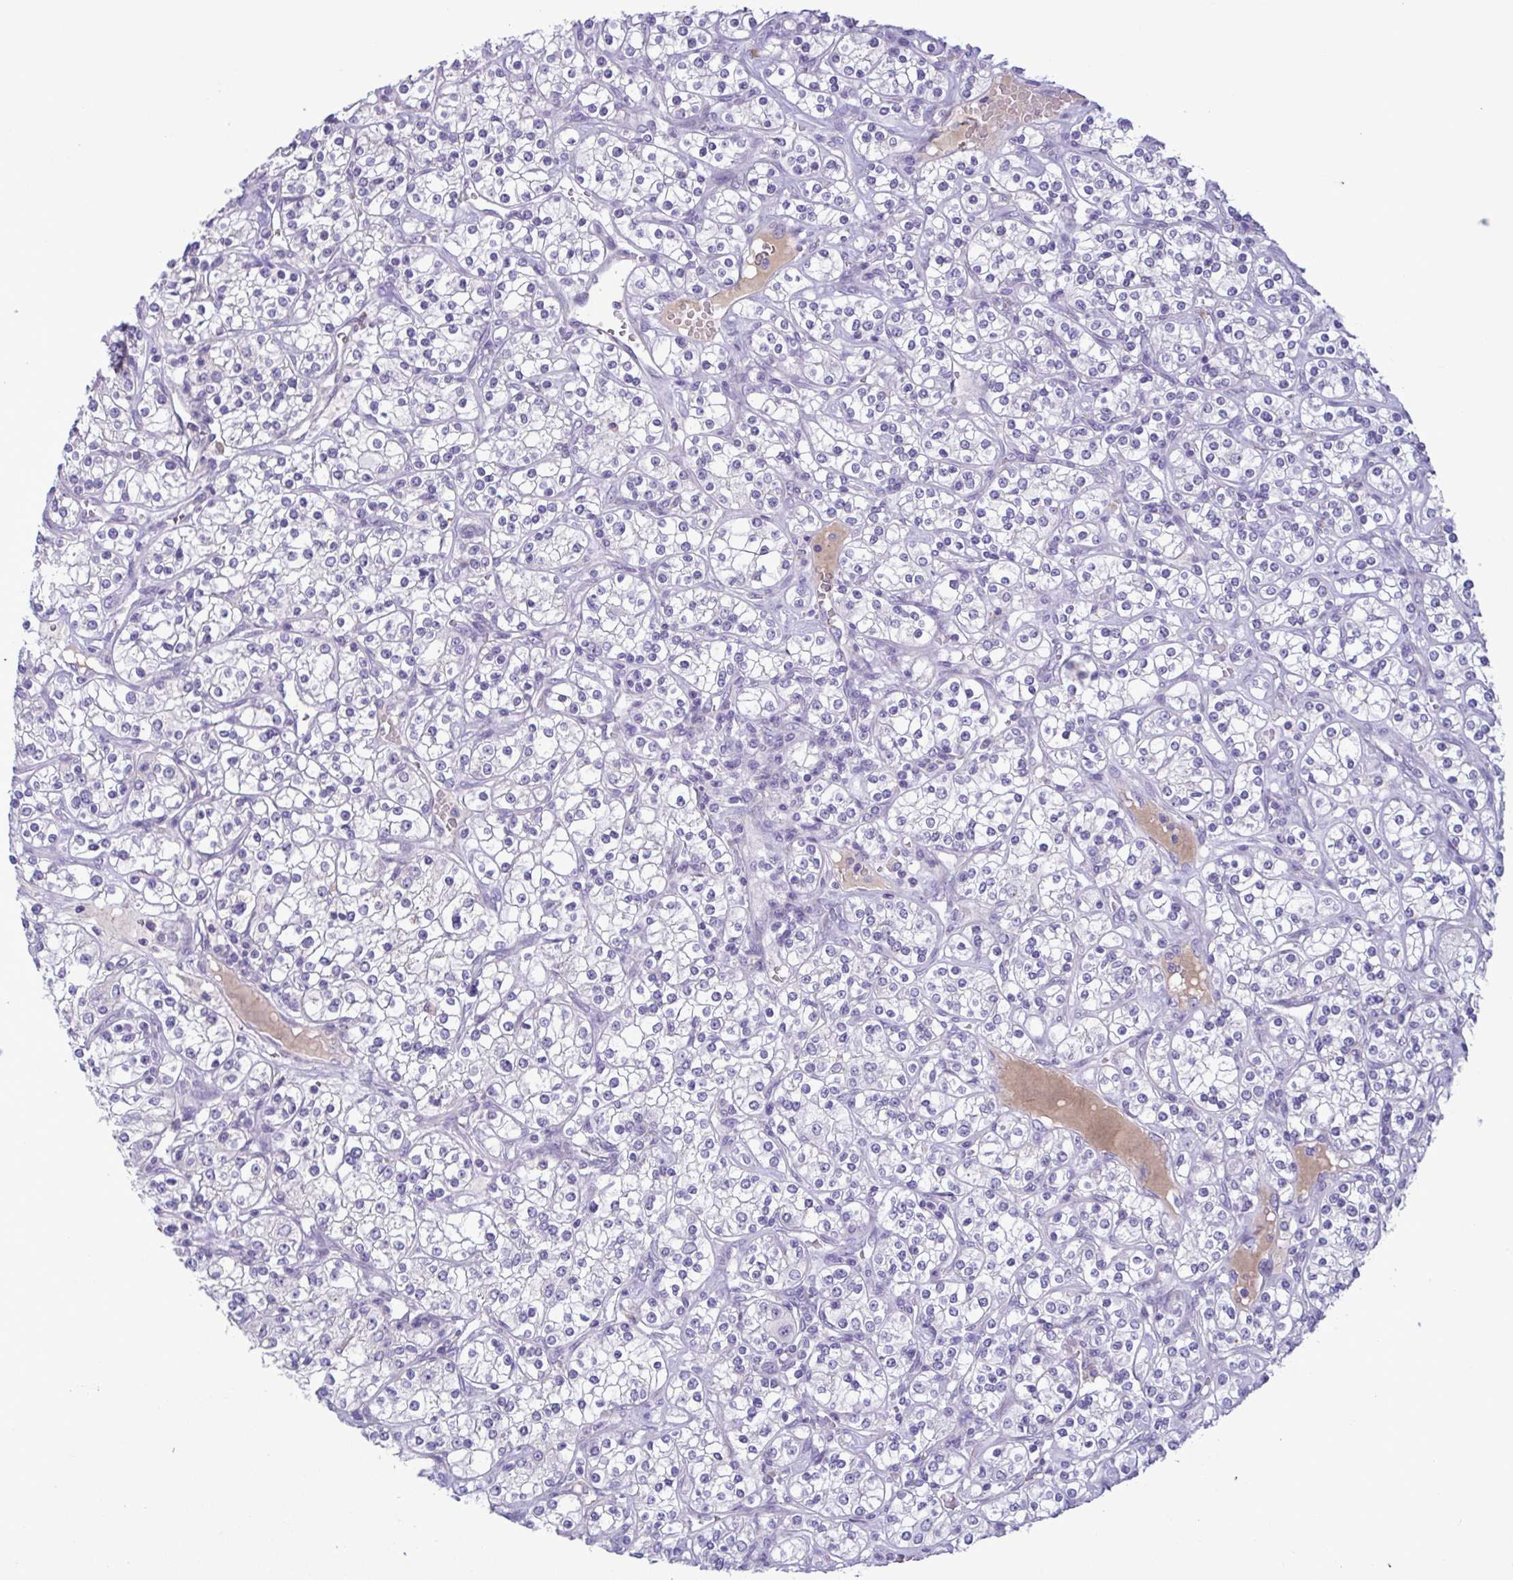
{"staining": {"intensity": "negative", "quantity": "none", "location": "none"}, "tissue": "renal cancer", "cell_type": "Tumor cells", "image_type": "cancer", "snomed": [{"axis": "morphology", "description": "Adenocarcinoma, NOS"}, {"axis": "topography", "description": "Kidney"}], "caption": "Adenocarcinoma (renal) stained for a protein using IHC exhibits no staining tumor cells.", "gene": "F13B", "patient": {"sex": "male", "age": 77}}